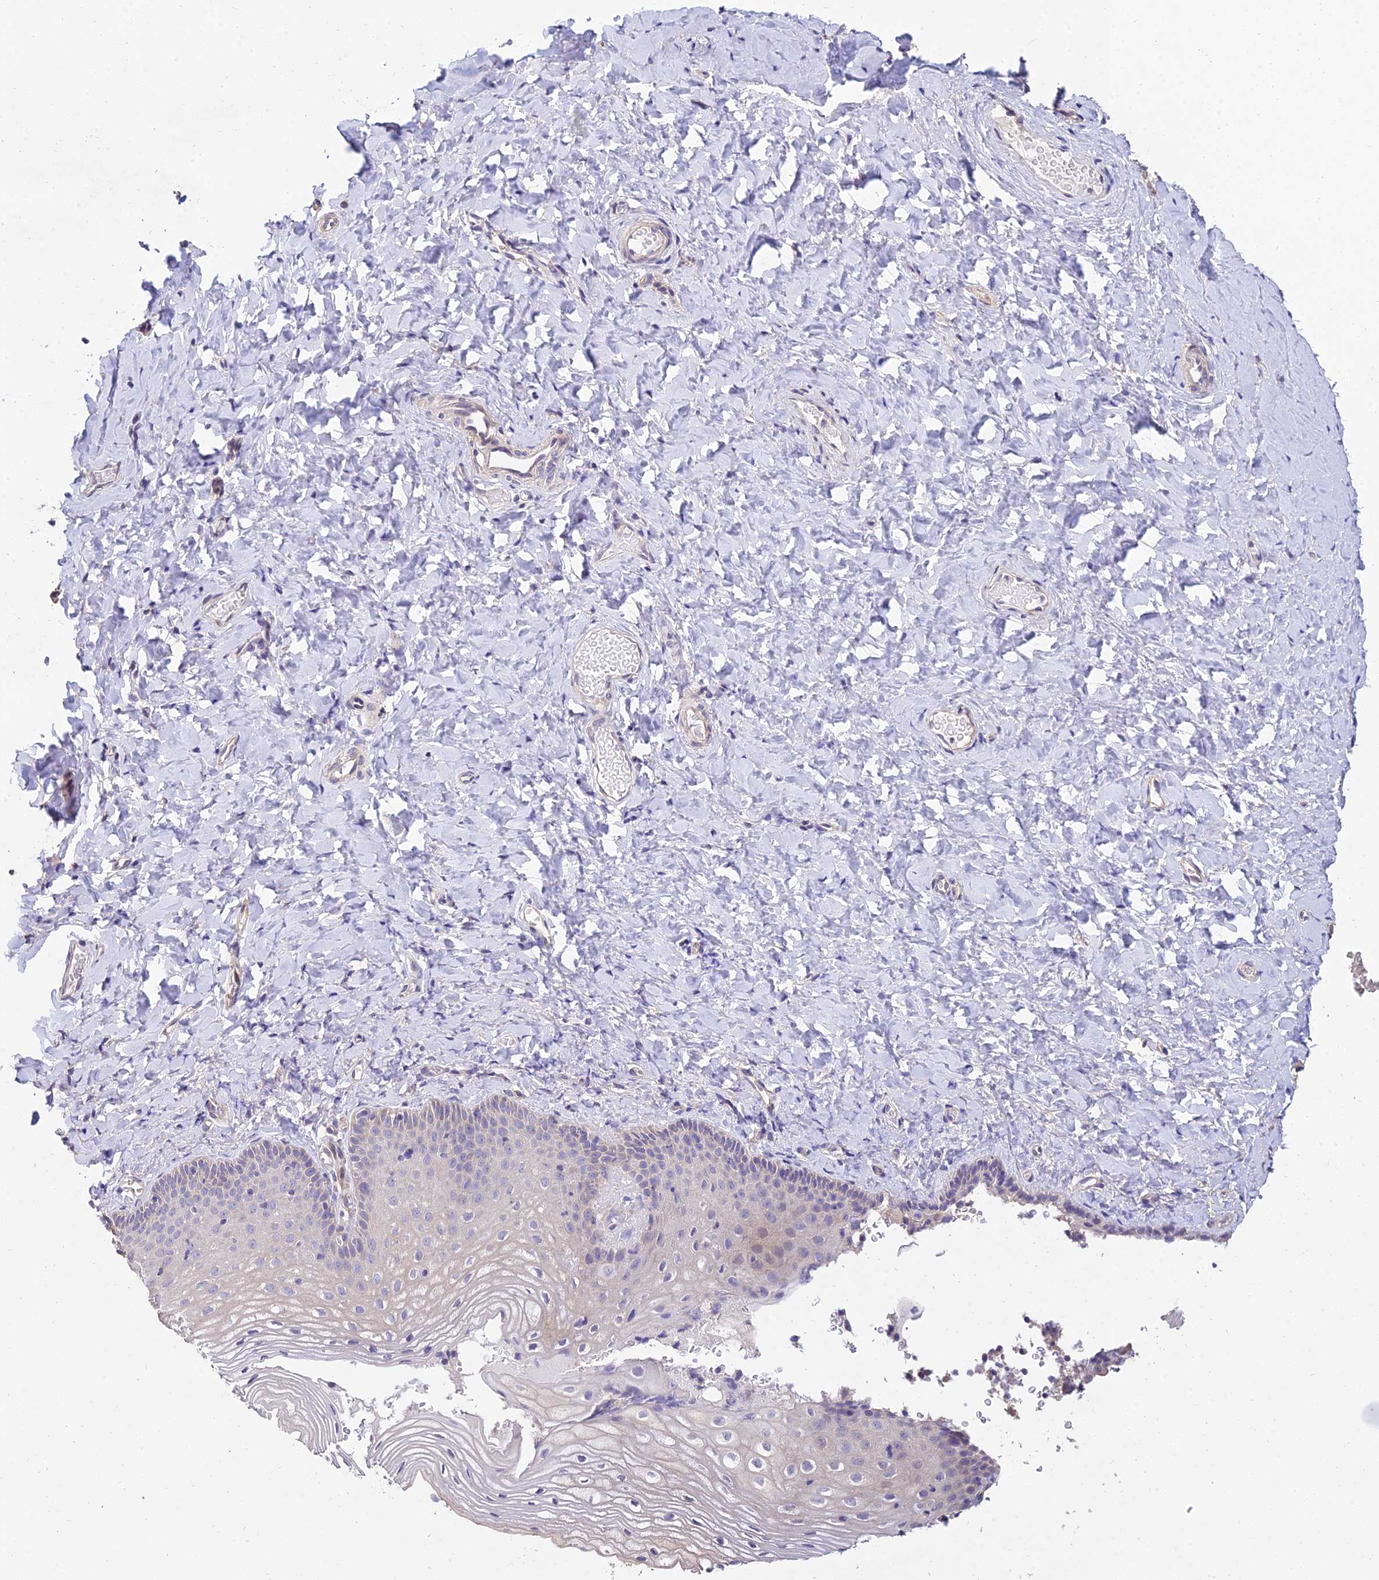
{"staining": {"intensity": "weak", "quantity": "<25%", "location": "cytoplasmic/membranous,nuclear"}, "tissue": "vagina", "cell_type": "Squamous epithelial cells", "image_type": "normal", "snomed": [{"axis": "morphology", "description": "Normal tissue, NOS"}, {"axis": "topography", "description": "Vagina"}], "caption": "Immunohistochemistry (IHC) of unremarkable human vagina shows no positivity in squamous epithelial cells. (DAB immunohistochemistry, high magnification).", "gene": "ARL8A", "patient": {"sex": "female", "age": 60}}